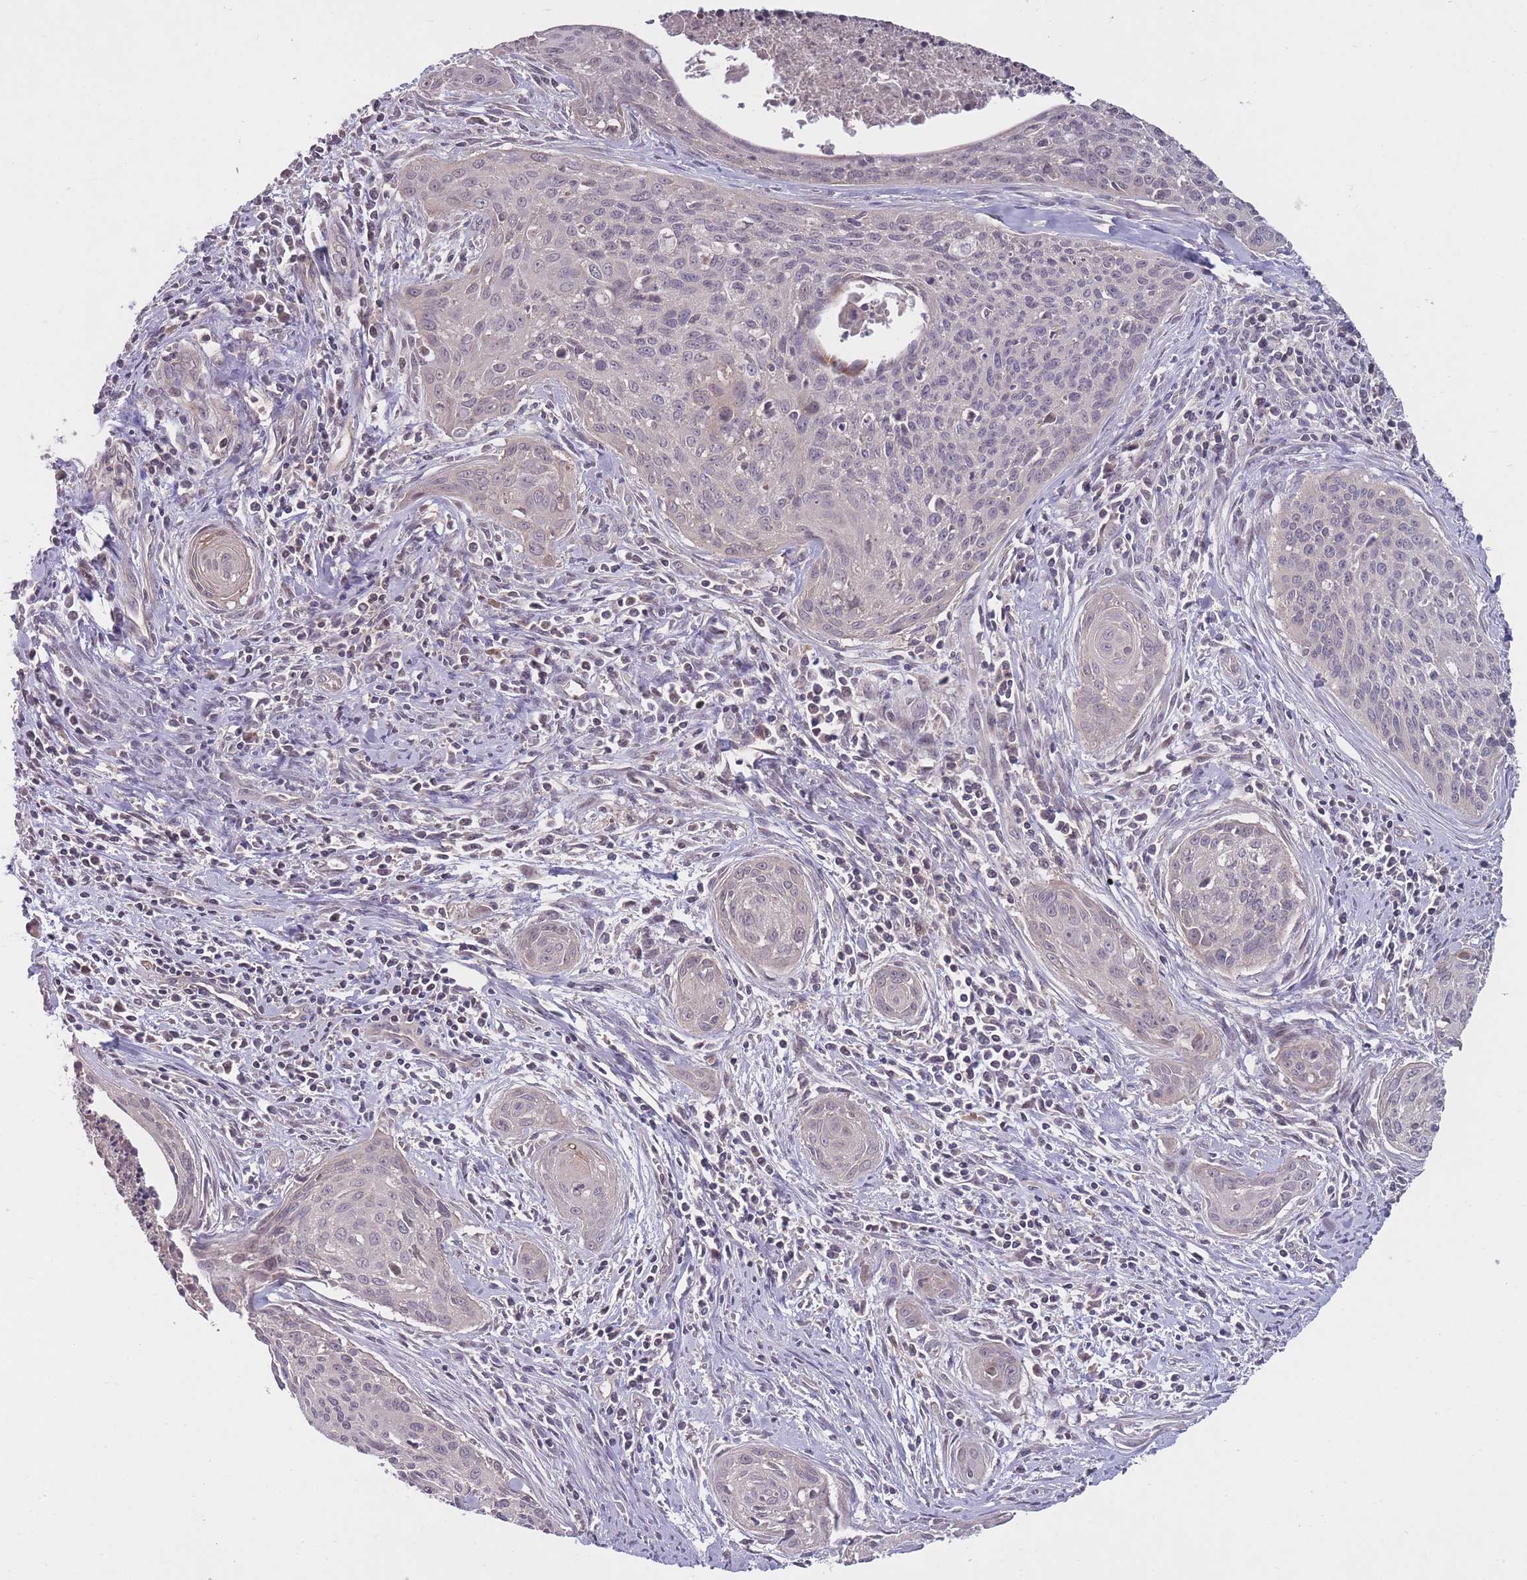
{"staining": {"intensity": "negative", "quantity": "none", "location": "none"}, "tissue": "cervical cancer", "cell_type": "Tumor cells", "image_type": "cancer", "snomed": [{"axis": "morphology", "description": "Squamous cell carcinoma, NOS"}, {"axis": "topography", "description": "Cervix"}], "caption": "Immunohistochemistry (IHC) photomicrograph of neoplastic tissue: human cervical cancer (squamous cell carcinoma) stained with DAB demonstrates no significant protein staining in tumor cells.", "gene": "ADCYAP1R1", "patient": {"sex": "female", "age": 55}}